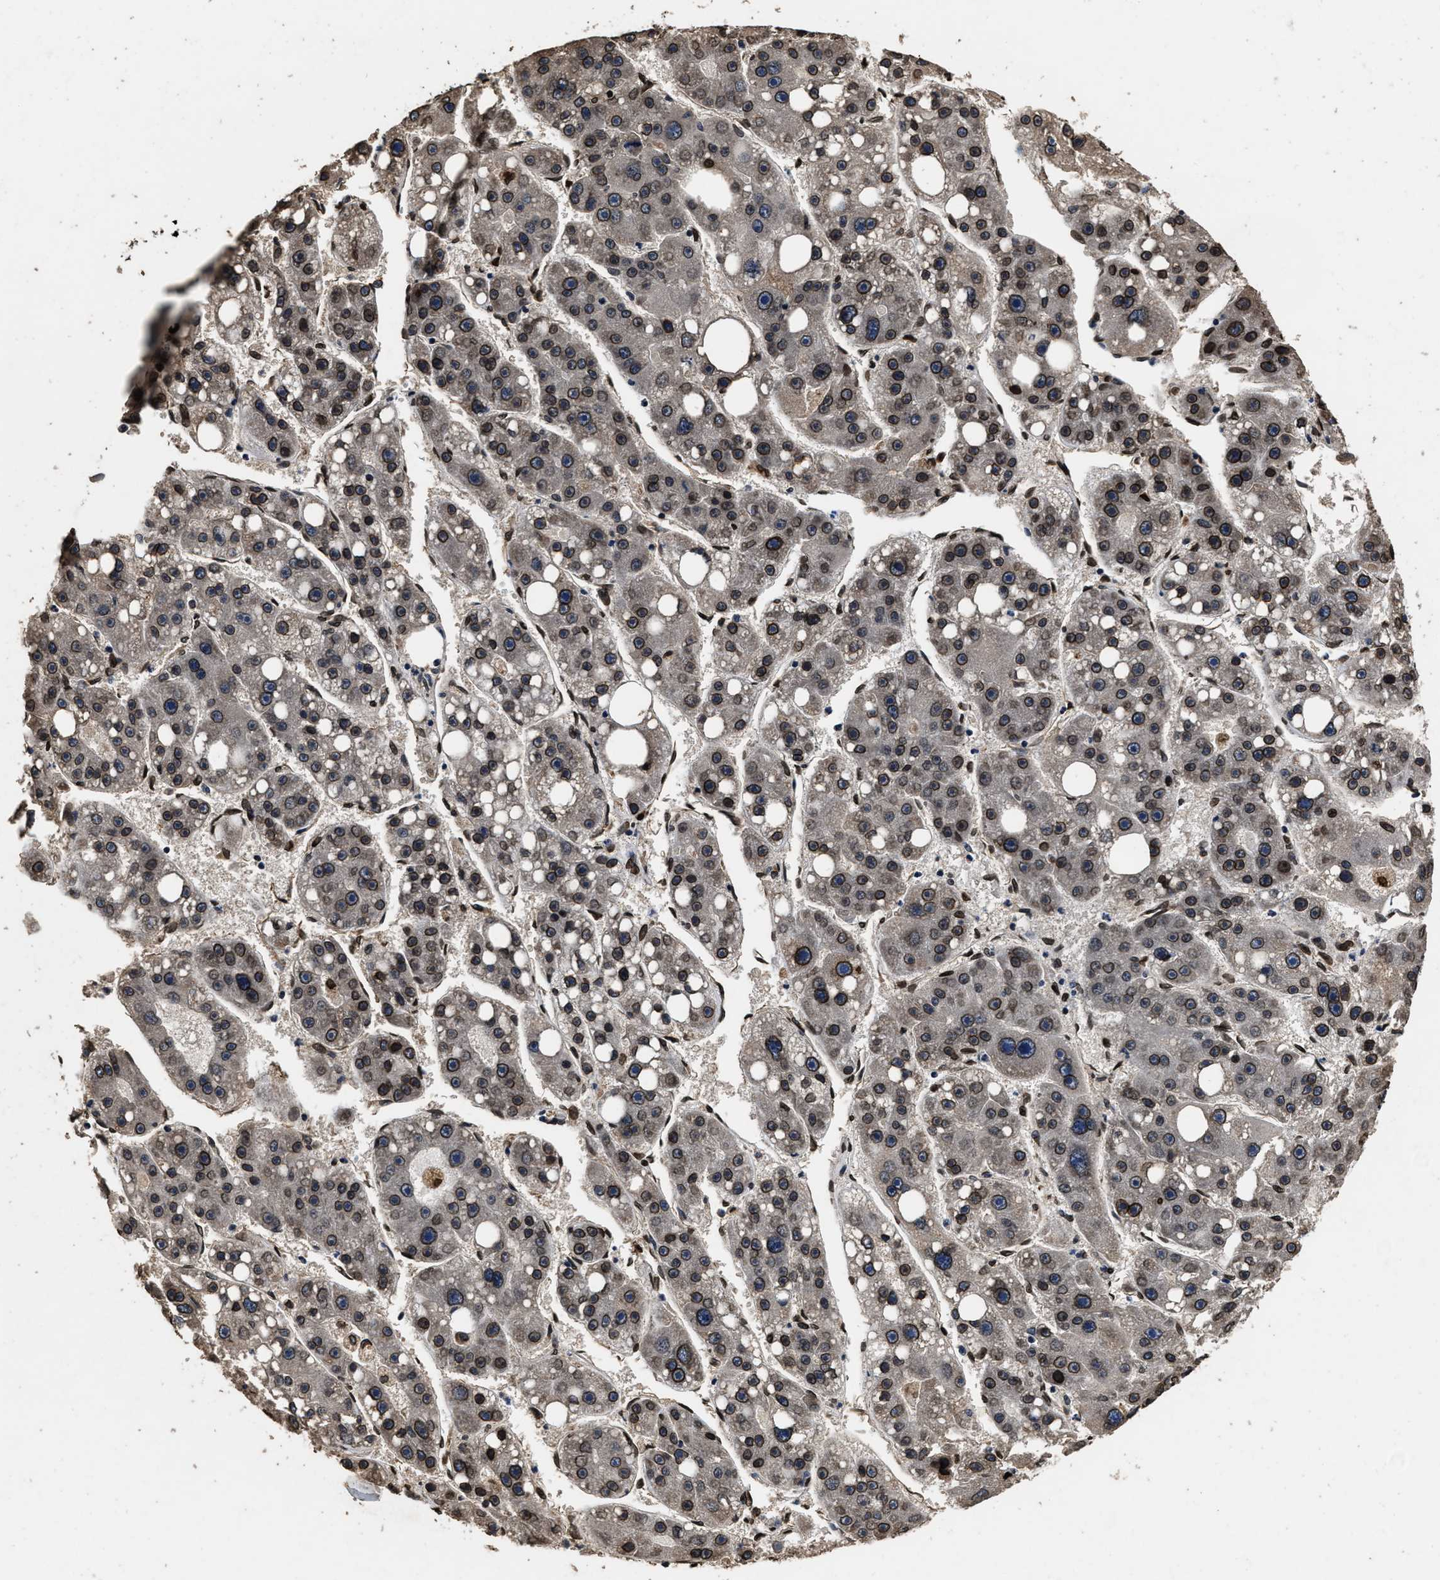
{"staining": {"intensity": "moderate", "quantity": "25%-75%", "location": "cytoplasmic/membranous,nuclear"}, "tissue": "liver cancer", "cell_type": "Tumor cells", "image_type": "cancer", "snomed": [{"axis": "morphology", "description": "Carcinoma, Hepatocellular, NOS"}, {"axis": "topography", "description": "Liver"}], "caption": "Liver cancer stained with DAB IHC demonstrates medium levels of moderate cytoplasmic/membranous and nuclear expression in approximately 25%-75% of tumor cells.", "gene": "ACCS", "patient": {"sex": "female", "age": 61}}